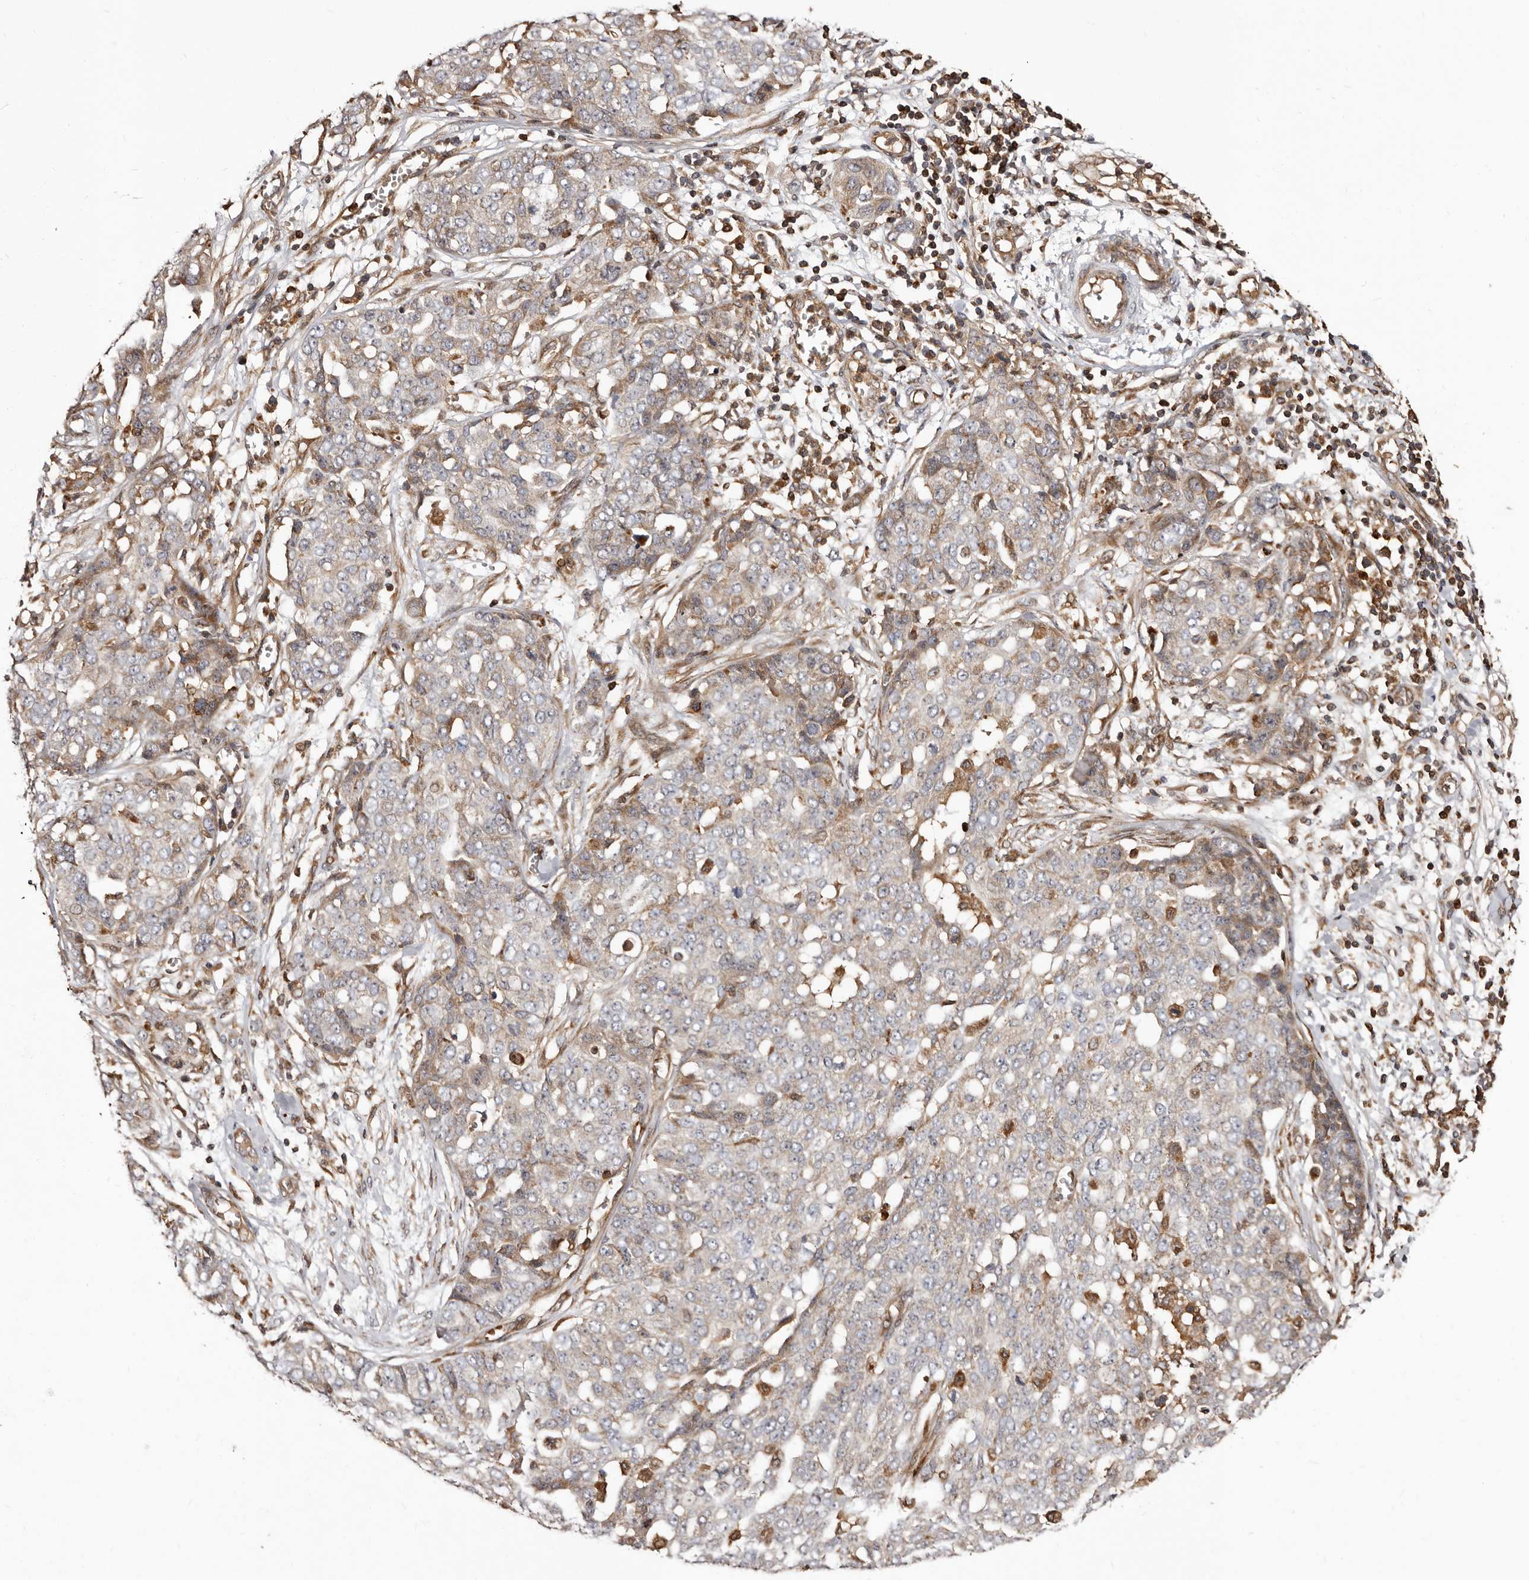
{"staining": {"intensity": "moderate", "quantity": "<25%", "location": "cytoplasmic/membranous"}, "tissue": "ovarian cancer", "cell_type": "Tumor cells", "image_type": "cancer", "snomed": [{"axis": "morphology", "description": "Cystadenocarcinoma, serous, NOS"}, {"axis": "topography", "description": "Soft tissue"}, {"axis": "topography", "description": "Ovary"}], "caption": "Immunohistochemical staining of serous cystadenocarcinoma (ovarian) shows low levels of moderate cytoplasmic/membranous staining in about <25% of tumor cells.", "gene": "BAX", "patient": {"sex": "female", "age": 57}}